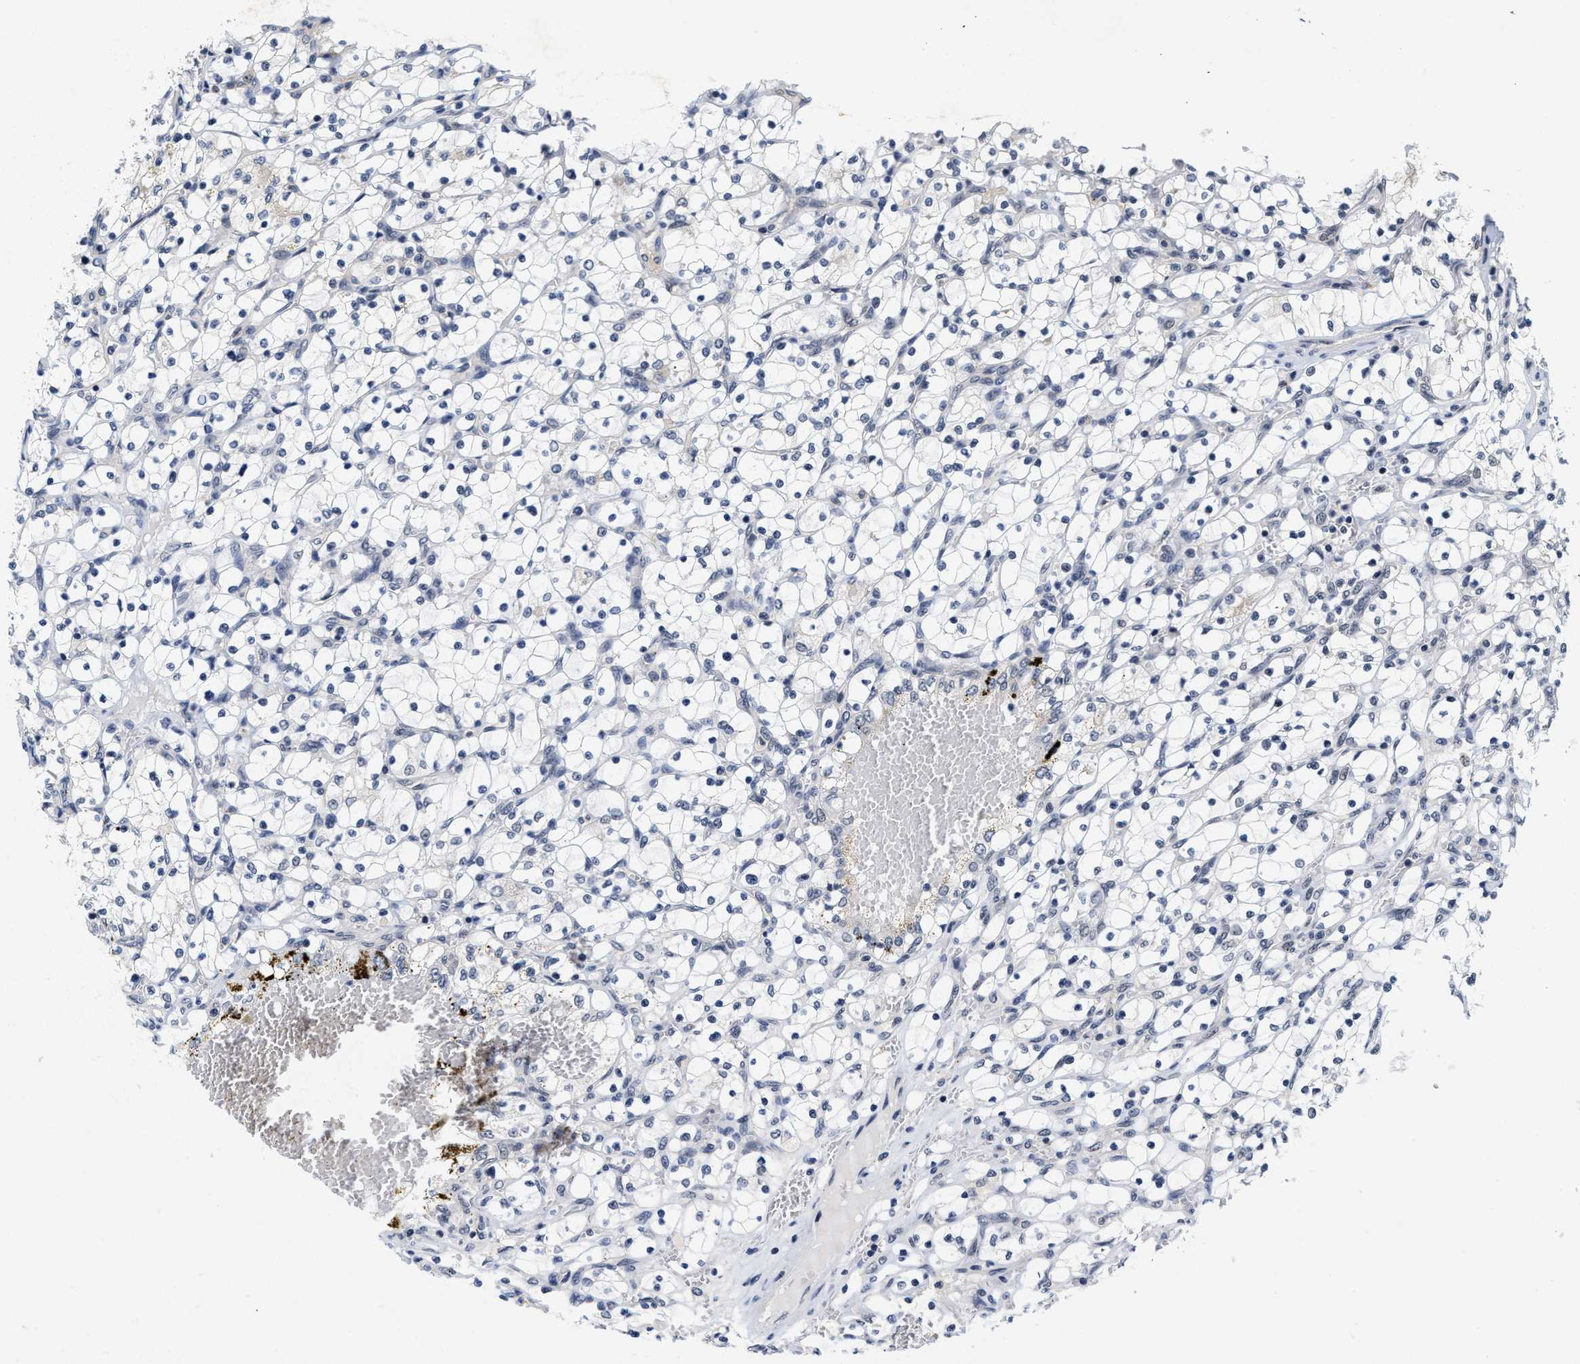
{"staining": {"intensity": "negative", "quantity": "none", "location": "none"}, "tissue": "renal cancer", "cell_type": "Tumor cells", "image_type": "cancer", "snomed": [{"axis": "morphology", "description": "Adenocarcinoma, NOS"}, {"axis": "topography", "description": "Kidney"}], "caption": "This image is of renal adenocarcinoma stained with immunohistochemistry to label a protein in brown with the nuclei are counter-stained blue. There is no positivity in tumor cells. (Stains: DAB immunohistochemistry (IHC) with hematoxylin counter stain, Microscopy: brightfield microscopy at high magnification).", "gene": "INIP", "patient": {"sex": "female", "age": 69}}